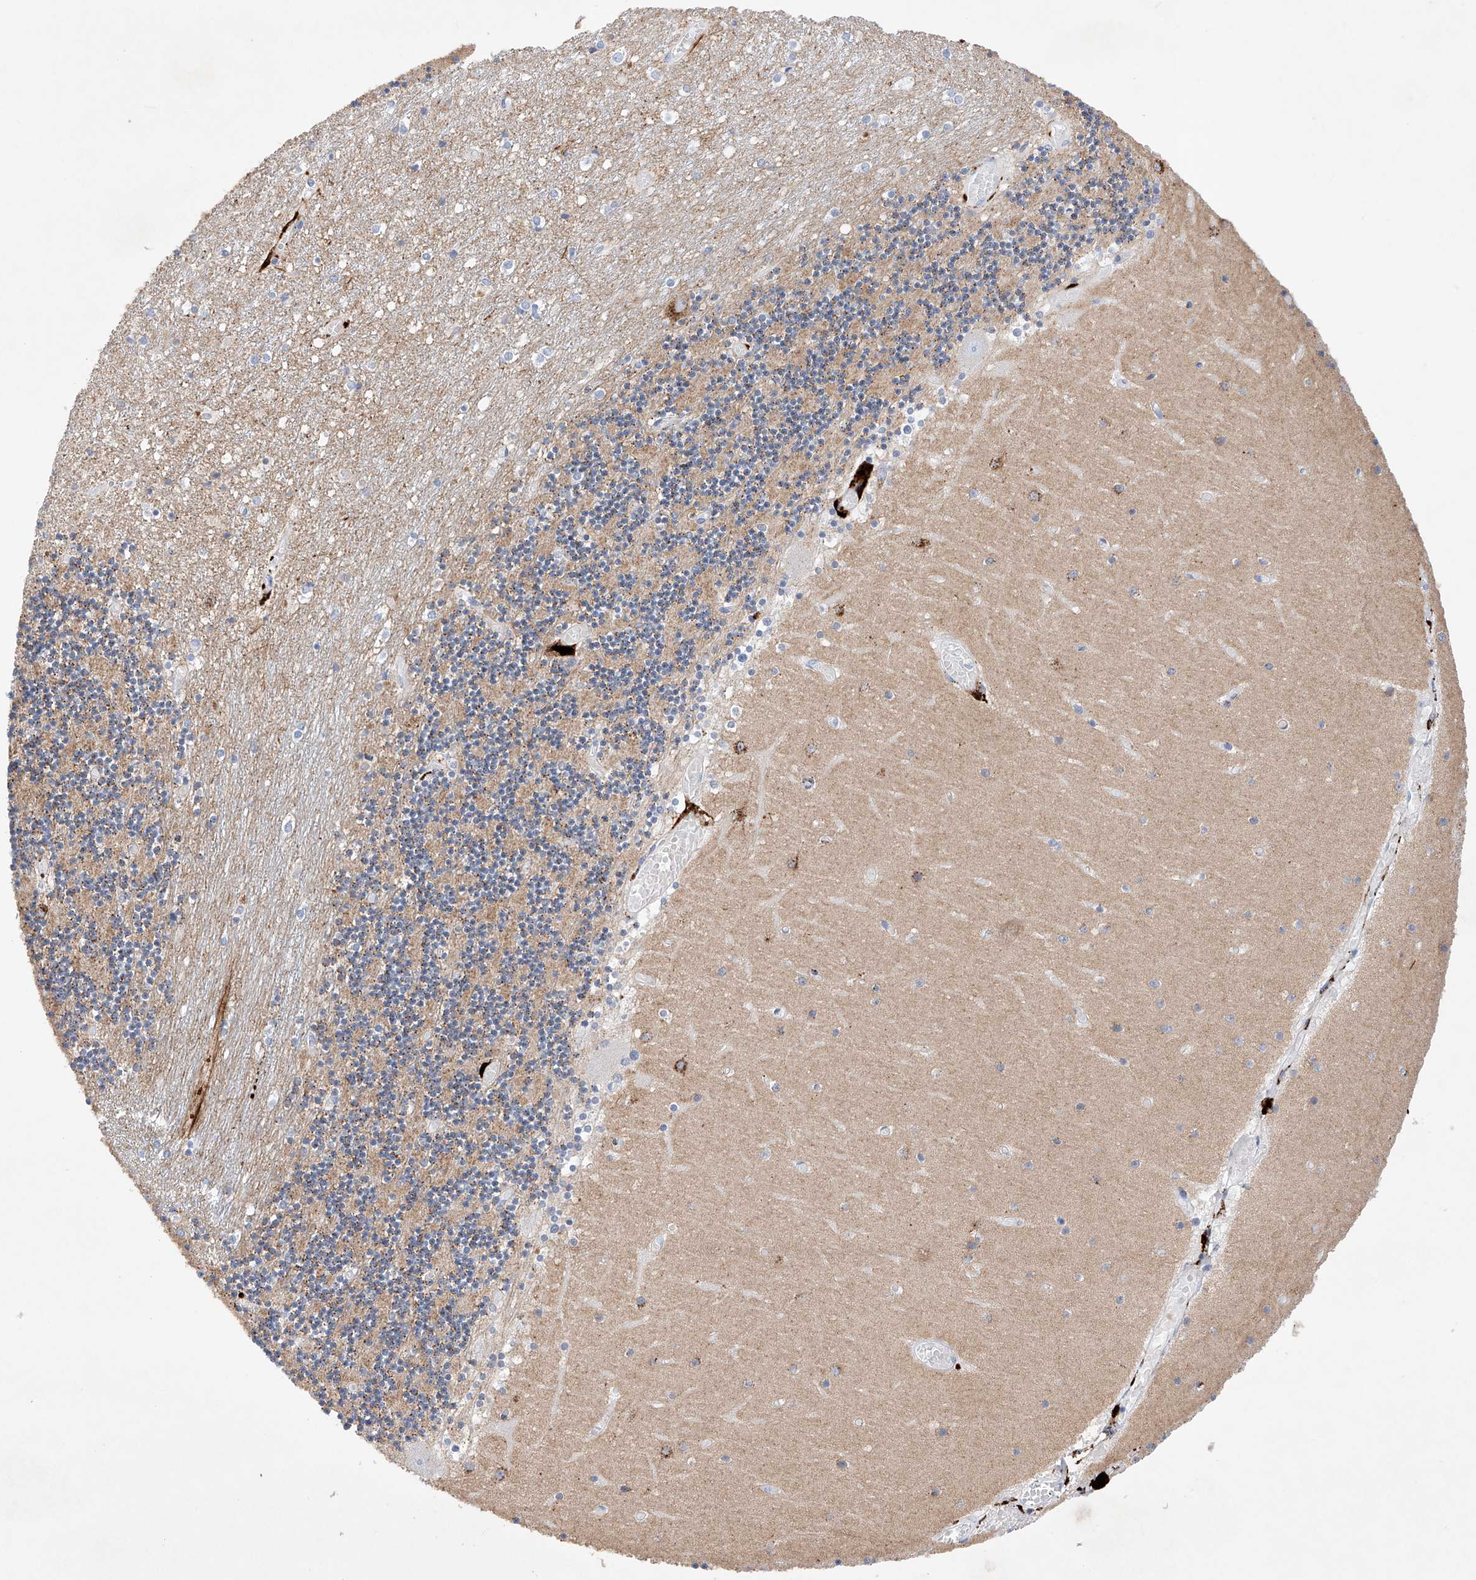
{"staining": {"intensity": "moderate", "quantity": "25%-75%", "location": "cytoplasmic/membranous"}, "tissue": "cerebellum", "cell_type": "Cells in granular layer", "image_type": "normal", "snomed": [{"axis": "morphology", "description": "Normal tissue, NOS"}, {"axis": "topography", "description": "Cerebellum"}], "caption": "Immunohistochemistry (IHC) image of normal cerebellum stained for a protein (brown), which demonstrates medium levels of moderate cytoplasmic/membranous expression in about 25%-75% of cells in granular layer.", "gene": "LURAP1", "patient": {"sex": "female", "age": 28}}